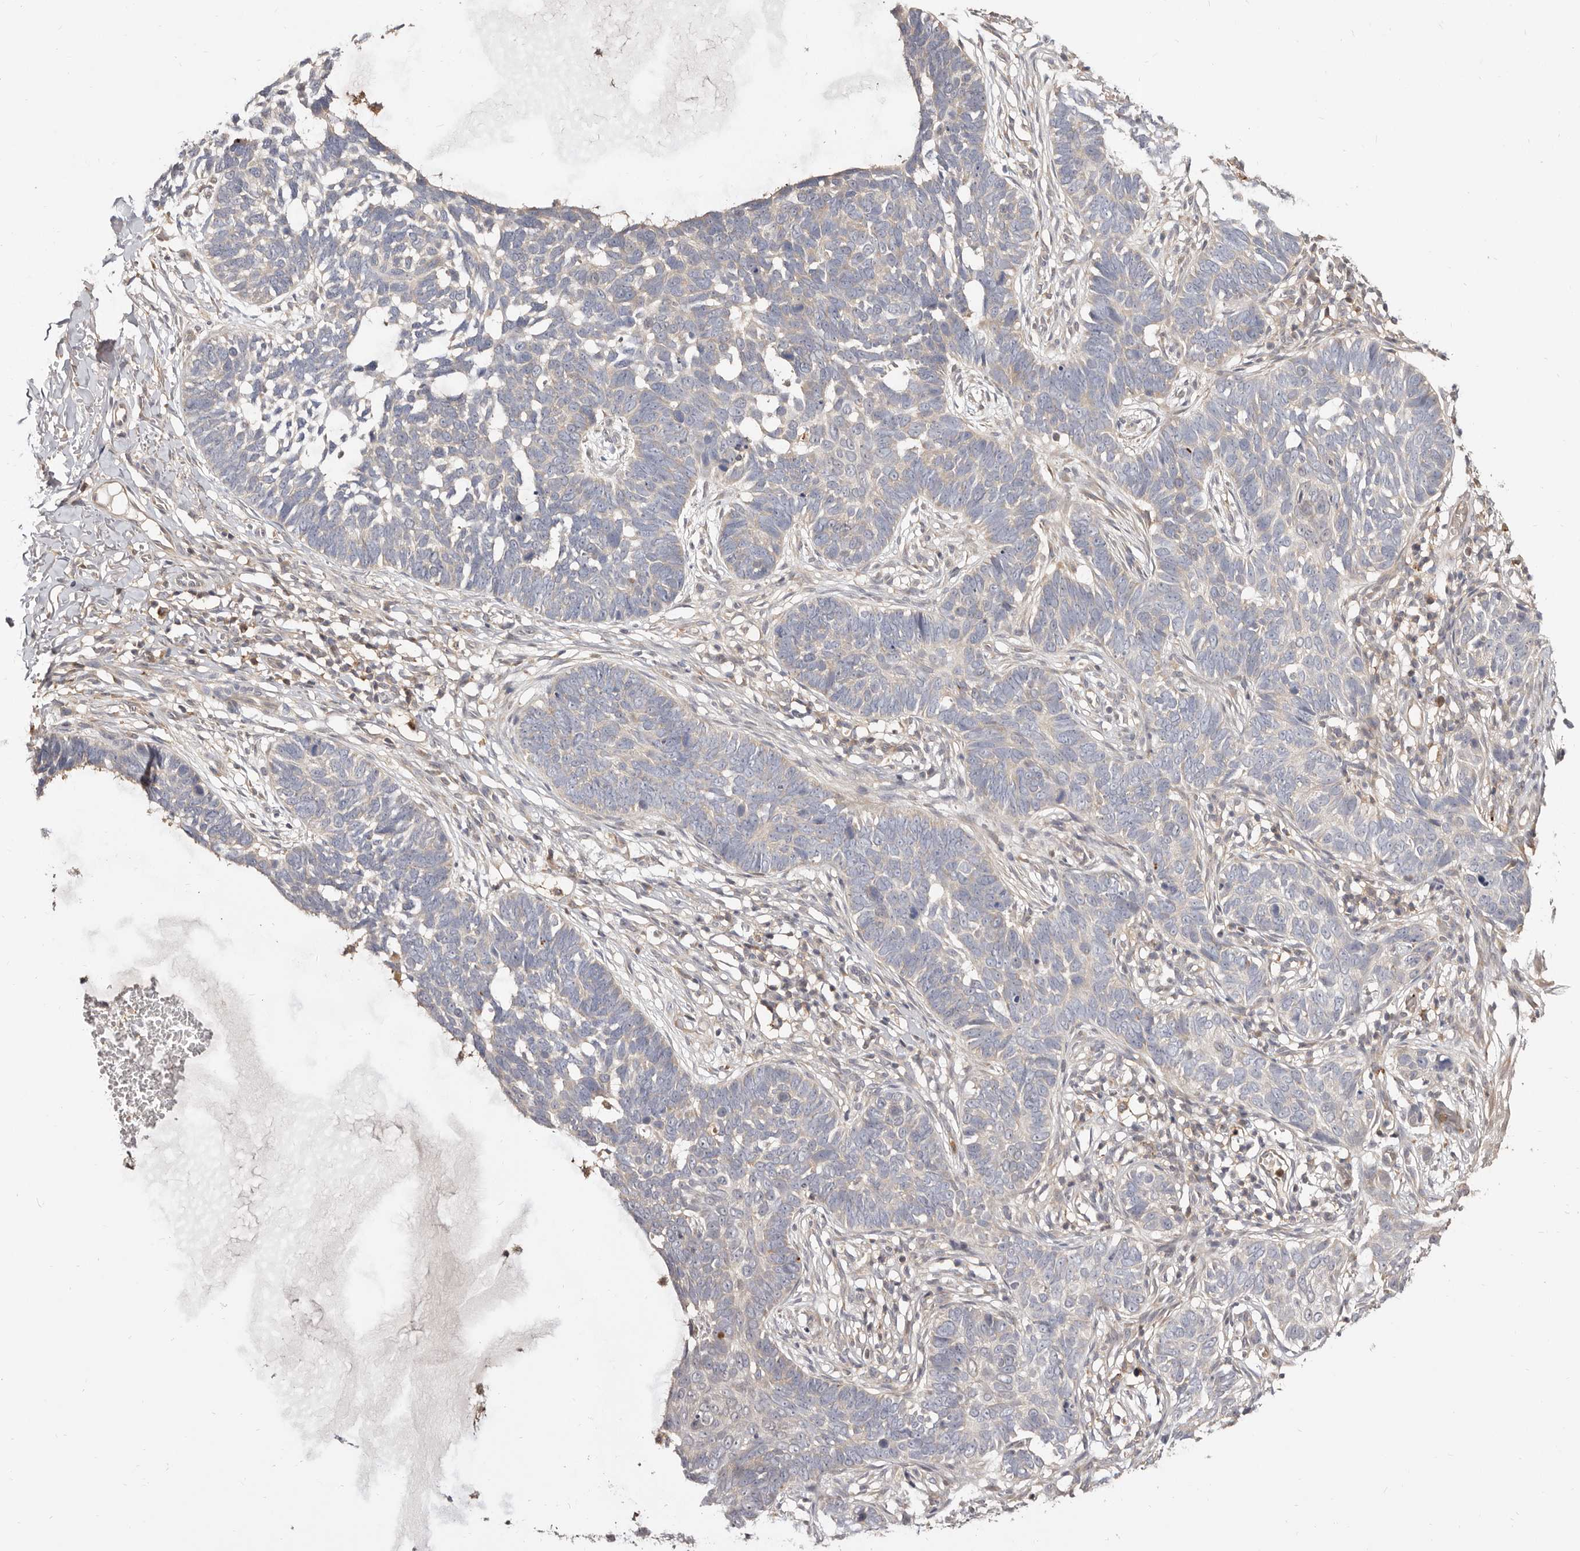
{"staining": {"intensity": "negative", "quantity": "none", "location": "none"}, "tissue": "skin cancer", "cell_type": "Tumor cells", "image_type": "cancer", "snomed": [{"axis": "morphology", "description": "Normal tissue, NOS"}, {"axis": "morphology", "description": "Basal cell carcinoma"}, {"axis": "topography", "description": "Skin"}], "caption": "Image shows no significant protein expression in tumor cells of basal cell carcinoma (skin). The staining was performed using DAB to visualize the protein expression in brown, while the nuclei were stained in blue with hematoxylin (Magnification: 20x).", "gene": "TC2N", "patient": {"sex": "male", "age": 77}}